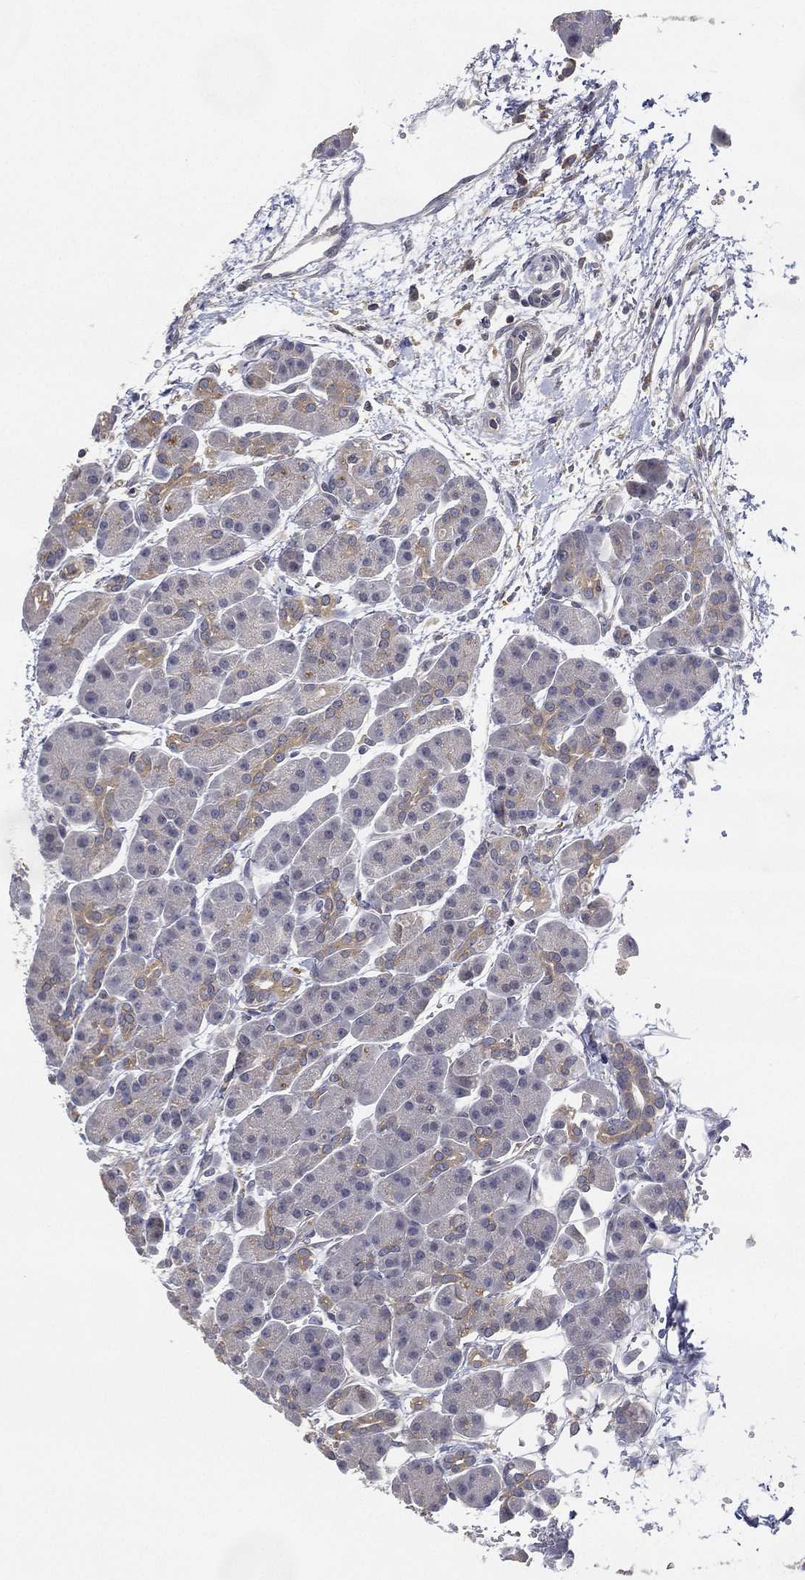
{"staining": {"intensity": "negative", "quantity": "none", "location": "none"}, "tissue": "pancreas", "cell_type": "Exocrine glandular cells", "image_type": "normal", "snomed": [{"axis": "morphology", "description": "Normal tissue, NOS"}, {"axis": "topography", "description": "Pancreas"}], "caption": "IHC of normal pancreas reveals no staining in exocrine glandular cells. Nuclei are stained in blue.", "gene": "CFAP251", "patient": {"sex": "female", "age": 63}}